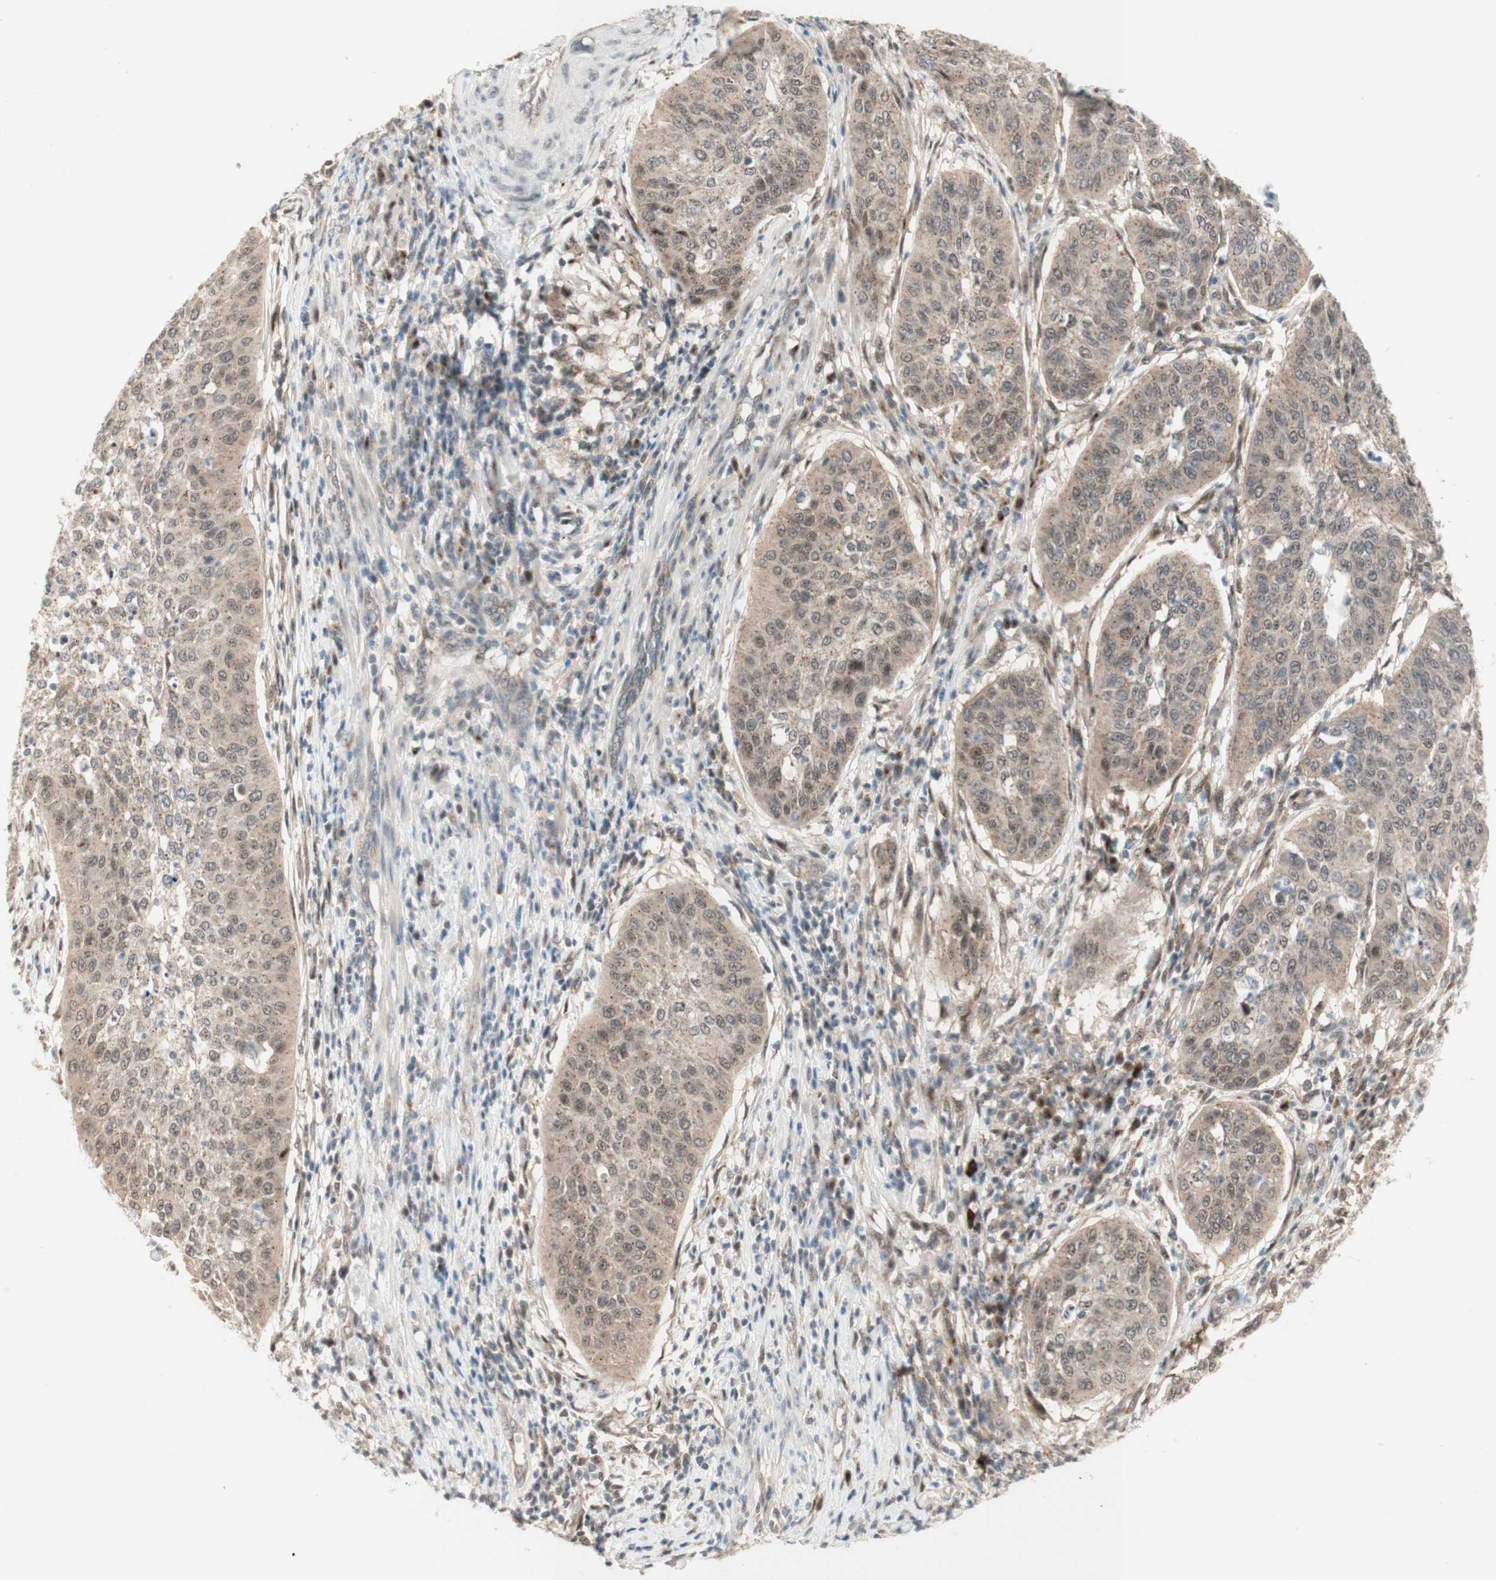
{"staining": {"intensity": "moderate", "quantity": ">75%", "location": "cytoplasmic/membranous"}, "tissue": "cervical cancer", "cell_type": "Tumor cells", "image_type": "cancer", "snomed": [{"axis": "morphology", "description": "Normal tissue, NOS"}, {"axis": "morphology", "description": "Squamous cell carcinoma, NOS"}, {"axis": "topography", "description": "Cervix"}], "caption": "This is an image of IHC staining of cervical cancer, which shows moderate positivity in the cytoplasmic/membranous of tumor cells.", "gene": "CYLD", "patient": {"sex": "female", "age": 39}}